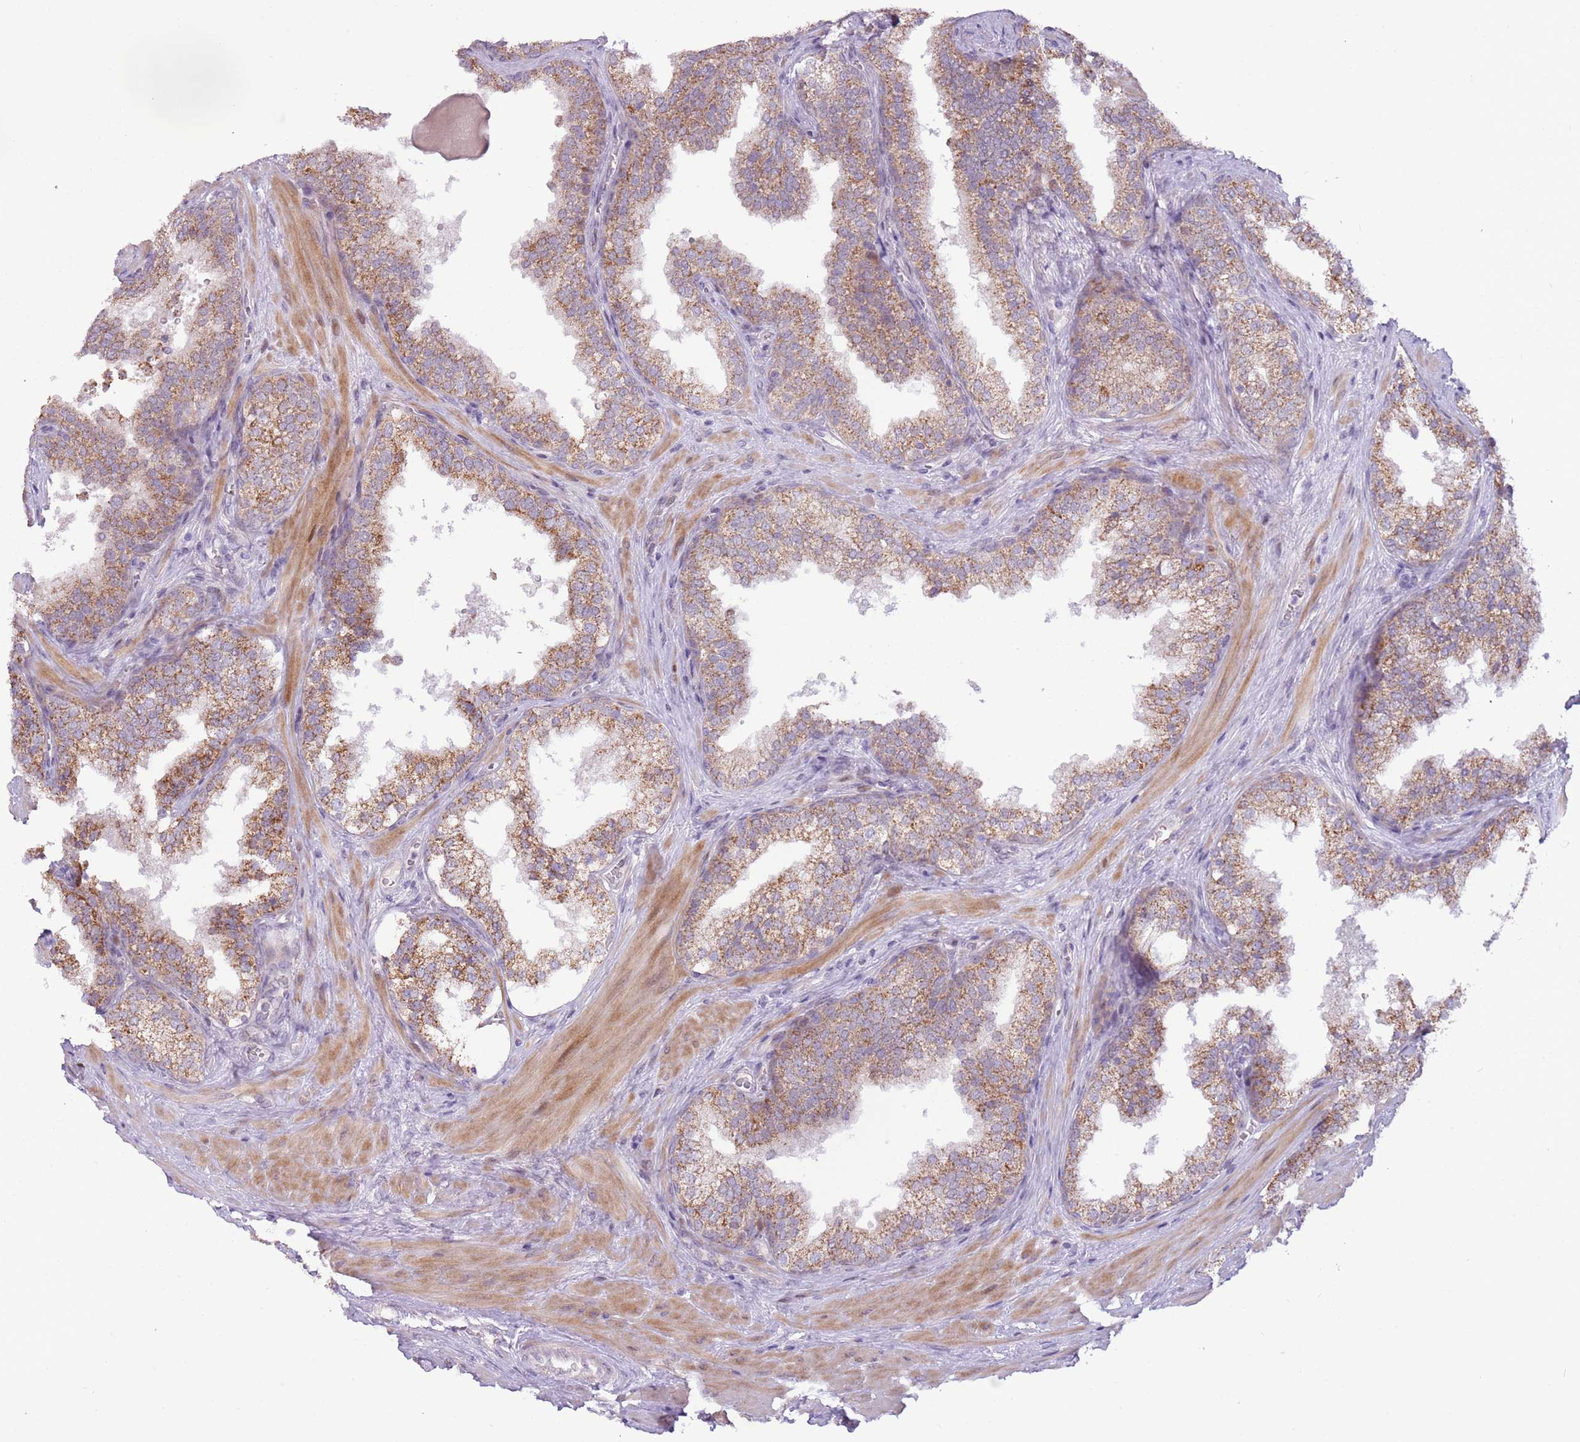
{"staining": {"intensity": "moderate", "quantity": ">75%", "location": "cytoplasmic/membranous"}, "tissue": "prostate cancer", "cell_type": "Tumor cells", "image_type": "cancer", "snomed": [{"axis": "morphology", "description": "Adenocarcinoma, High grade"}, {"axis": "topography", "description": "Prostate"}], "caption": "Tumor cells demonstrate medium levels of moderate cytoplasmic/membranous positivity in about >75% of cells in human prostate cancer (high-grade adenocarcinoma). (Brightfield microscopy of DAB IHC at high magnification).", "gene": "MLLT11", "patient": {"sex": "male", "age": 56}}